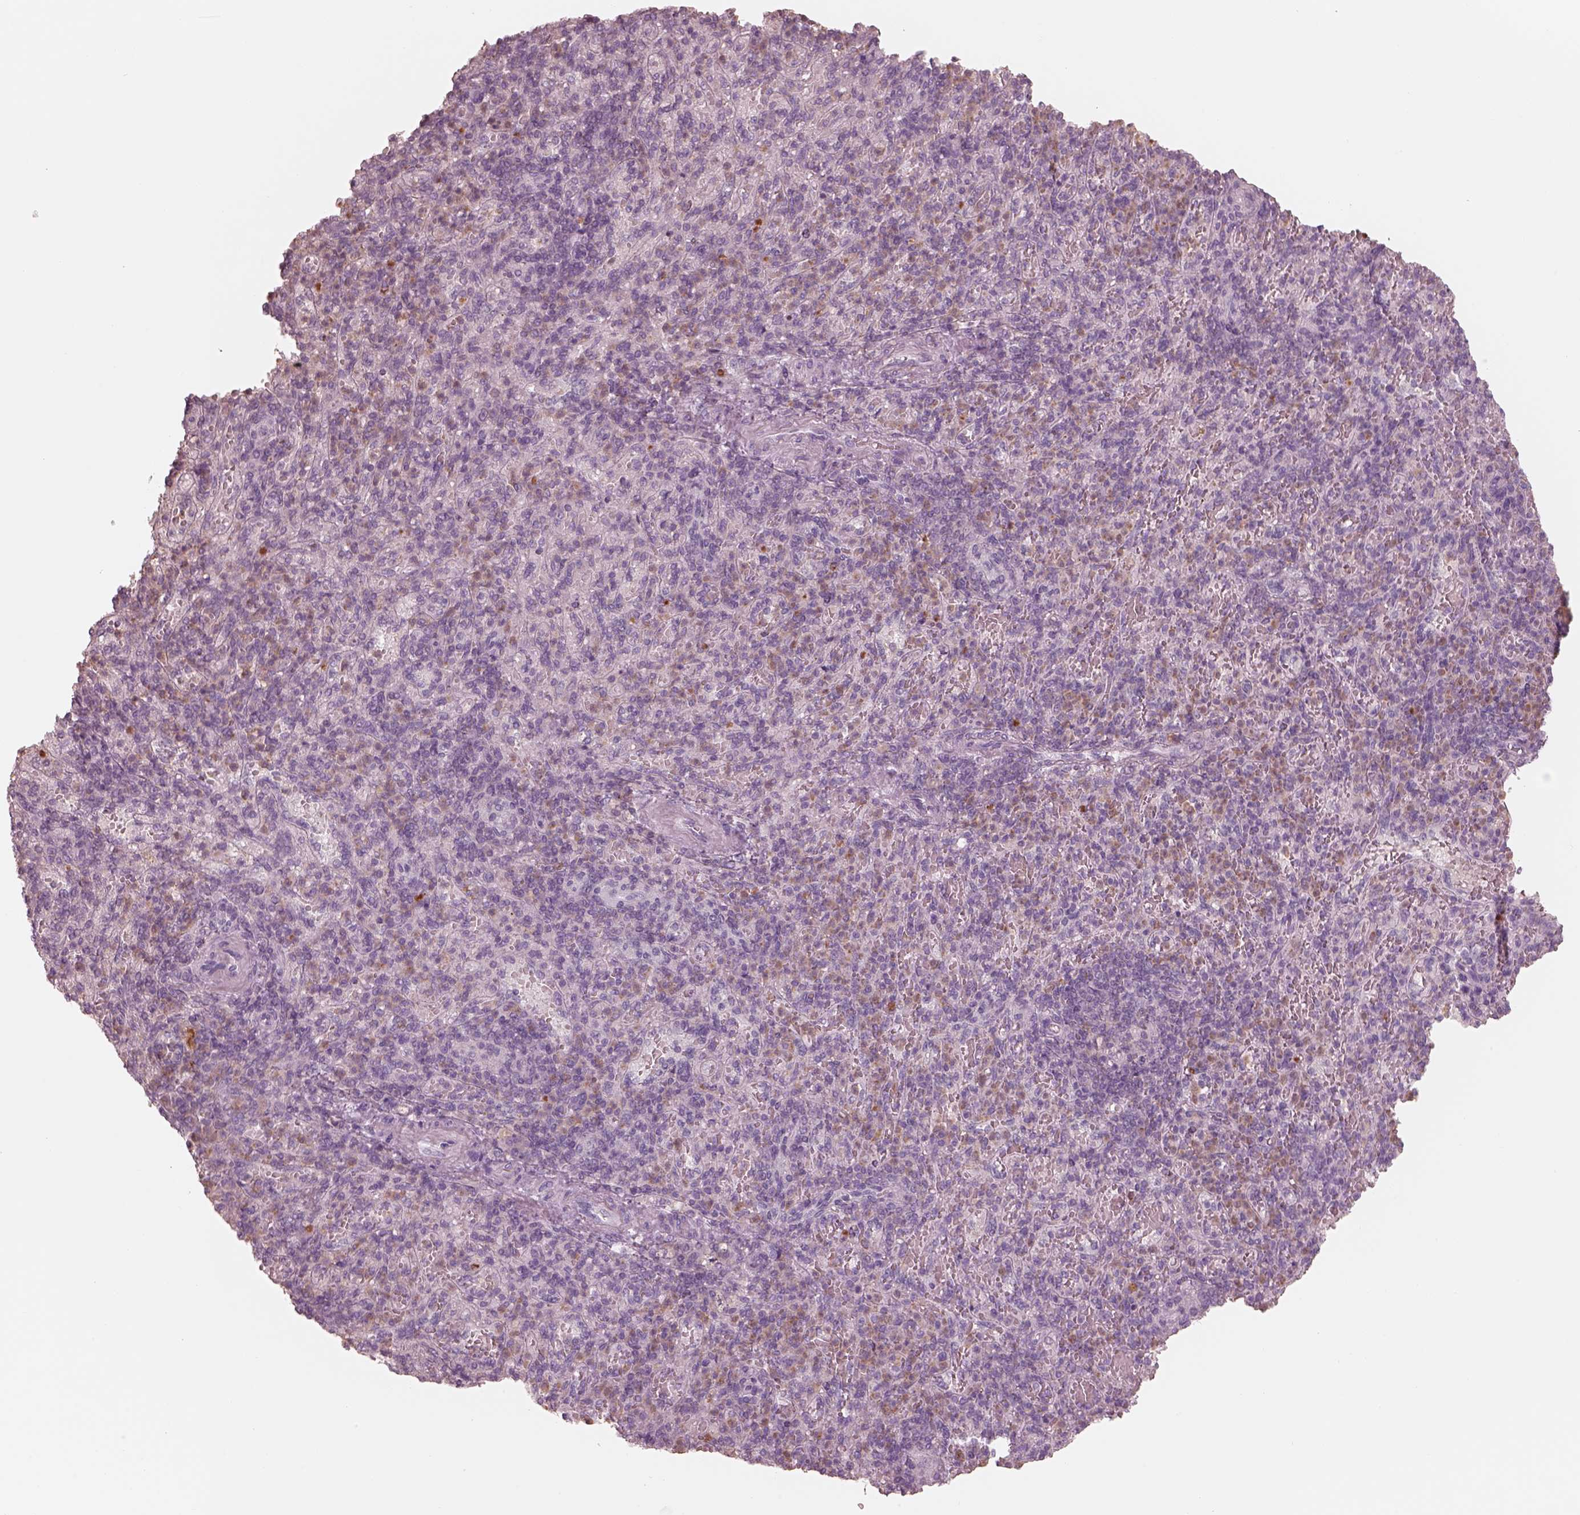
{"staining": {"intensity": "negative", "quantity": "none", "location": "none"}, "tissue": "spleen", "cell_type": "Cells in red pulp", "image_type": "normal", "snomed": [{"axis": "morphology", "description": "Normal tissue, NOS"}, {"axis": "topography", "description": "Spleen"}], "caption": "The photomicrograph demonstrates no significant expression in cells in red pulp of spleen.", "gene": "GPRIN1", "patient": {"sex": "female", "age": 74}}